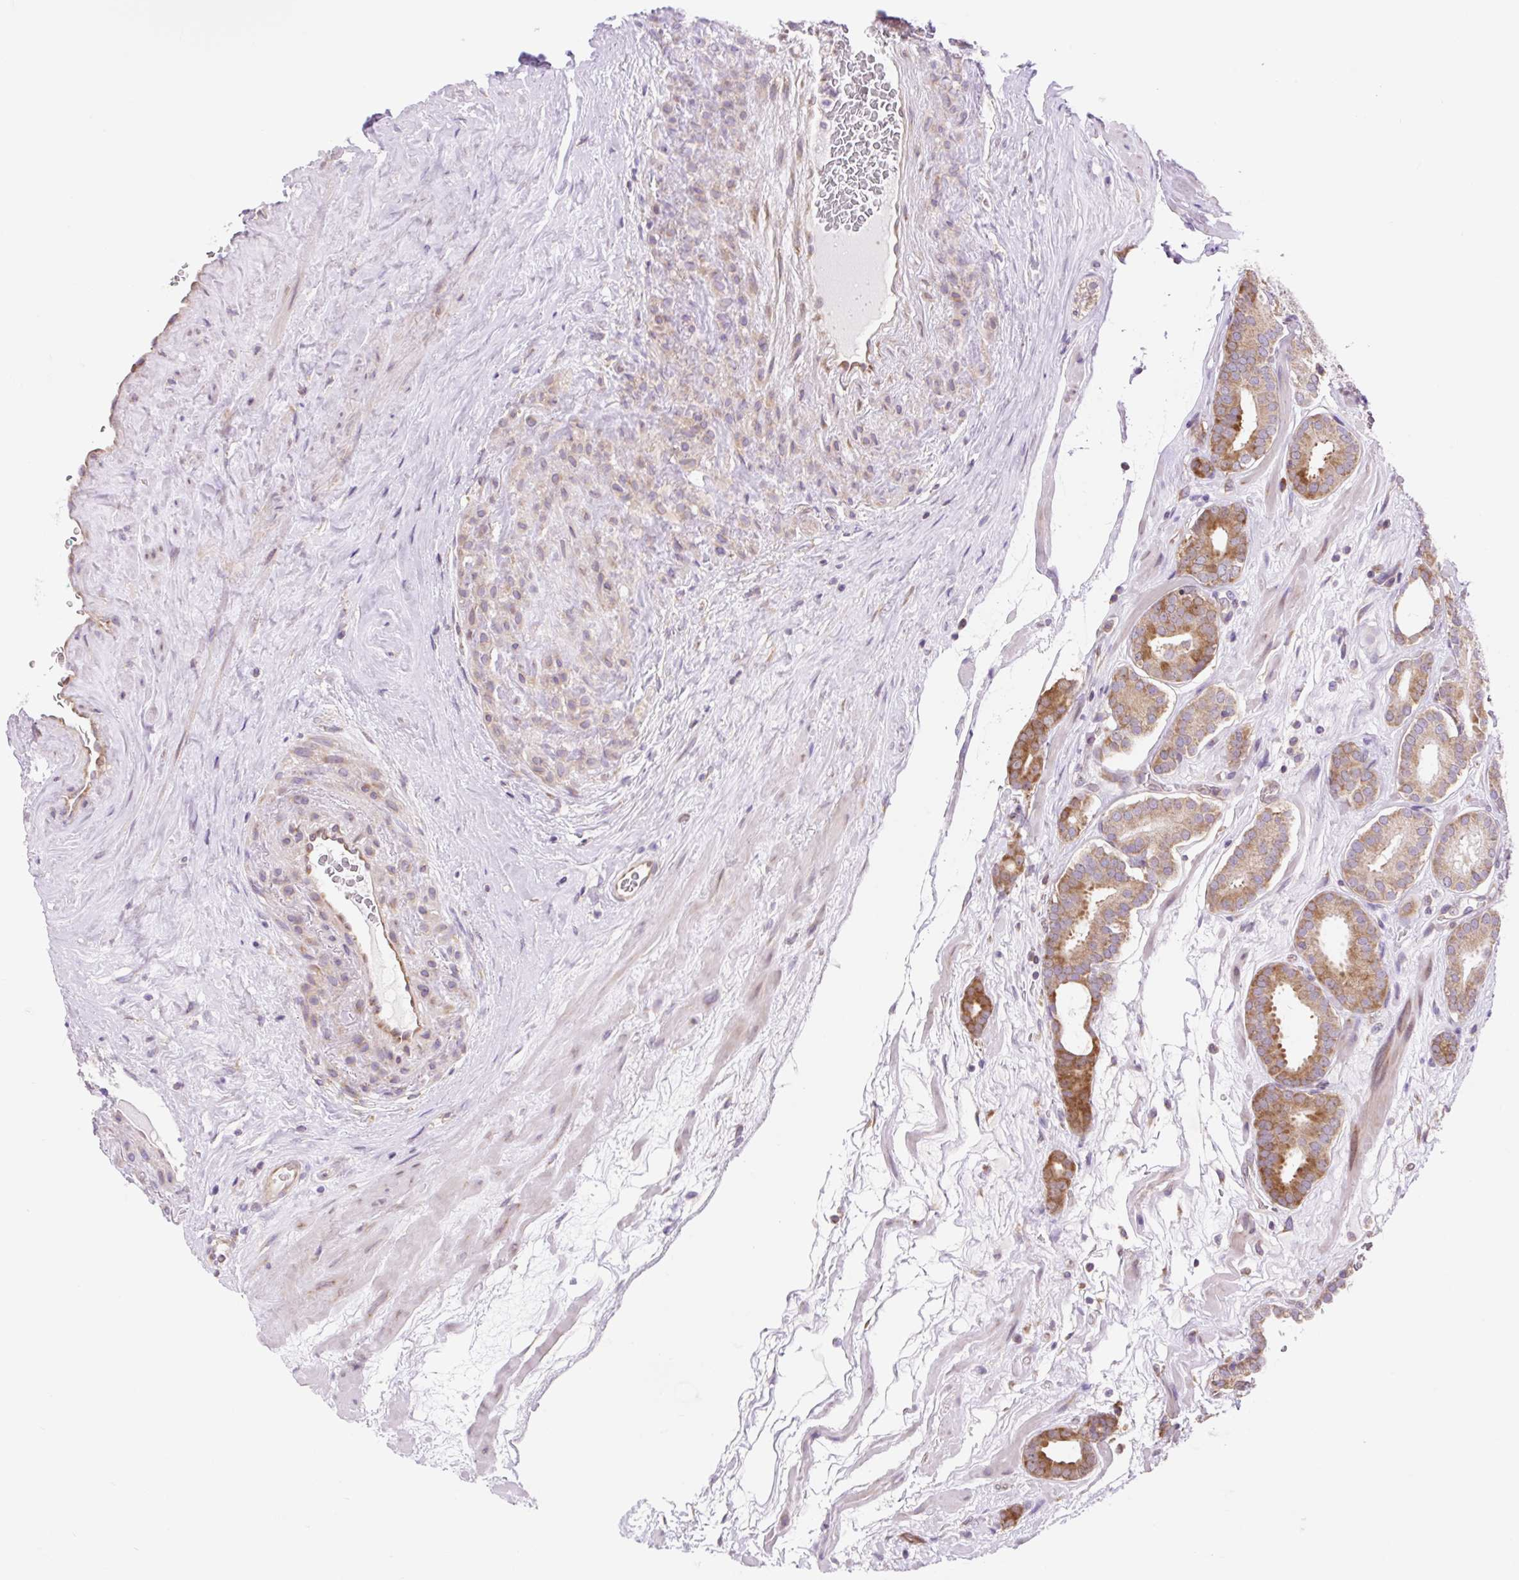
{"staining": {"intensity": "moderate", "quantity": ">75%", "location": "cytoplasmic/membranous"}, "tissue": "prostate cancer", "cell_type": "Tumor cells", "image_type": "cancer", "snomed": [{"axis": "morphology", "description": "Adenocarcinoma, High grade"}, {"axis": "topography", "description": "Prostate"}], "caption": "Immunohistochemistry (DAB (3,3'-diaminobenzidine)) staining of prostate cancer shows moderate cytoplasmic/membranous protein expression in about >75% of tumor cells.", "gene": "GPR45", "patient": {"sex": "male", "age": 66}}